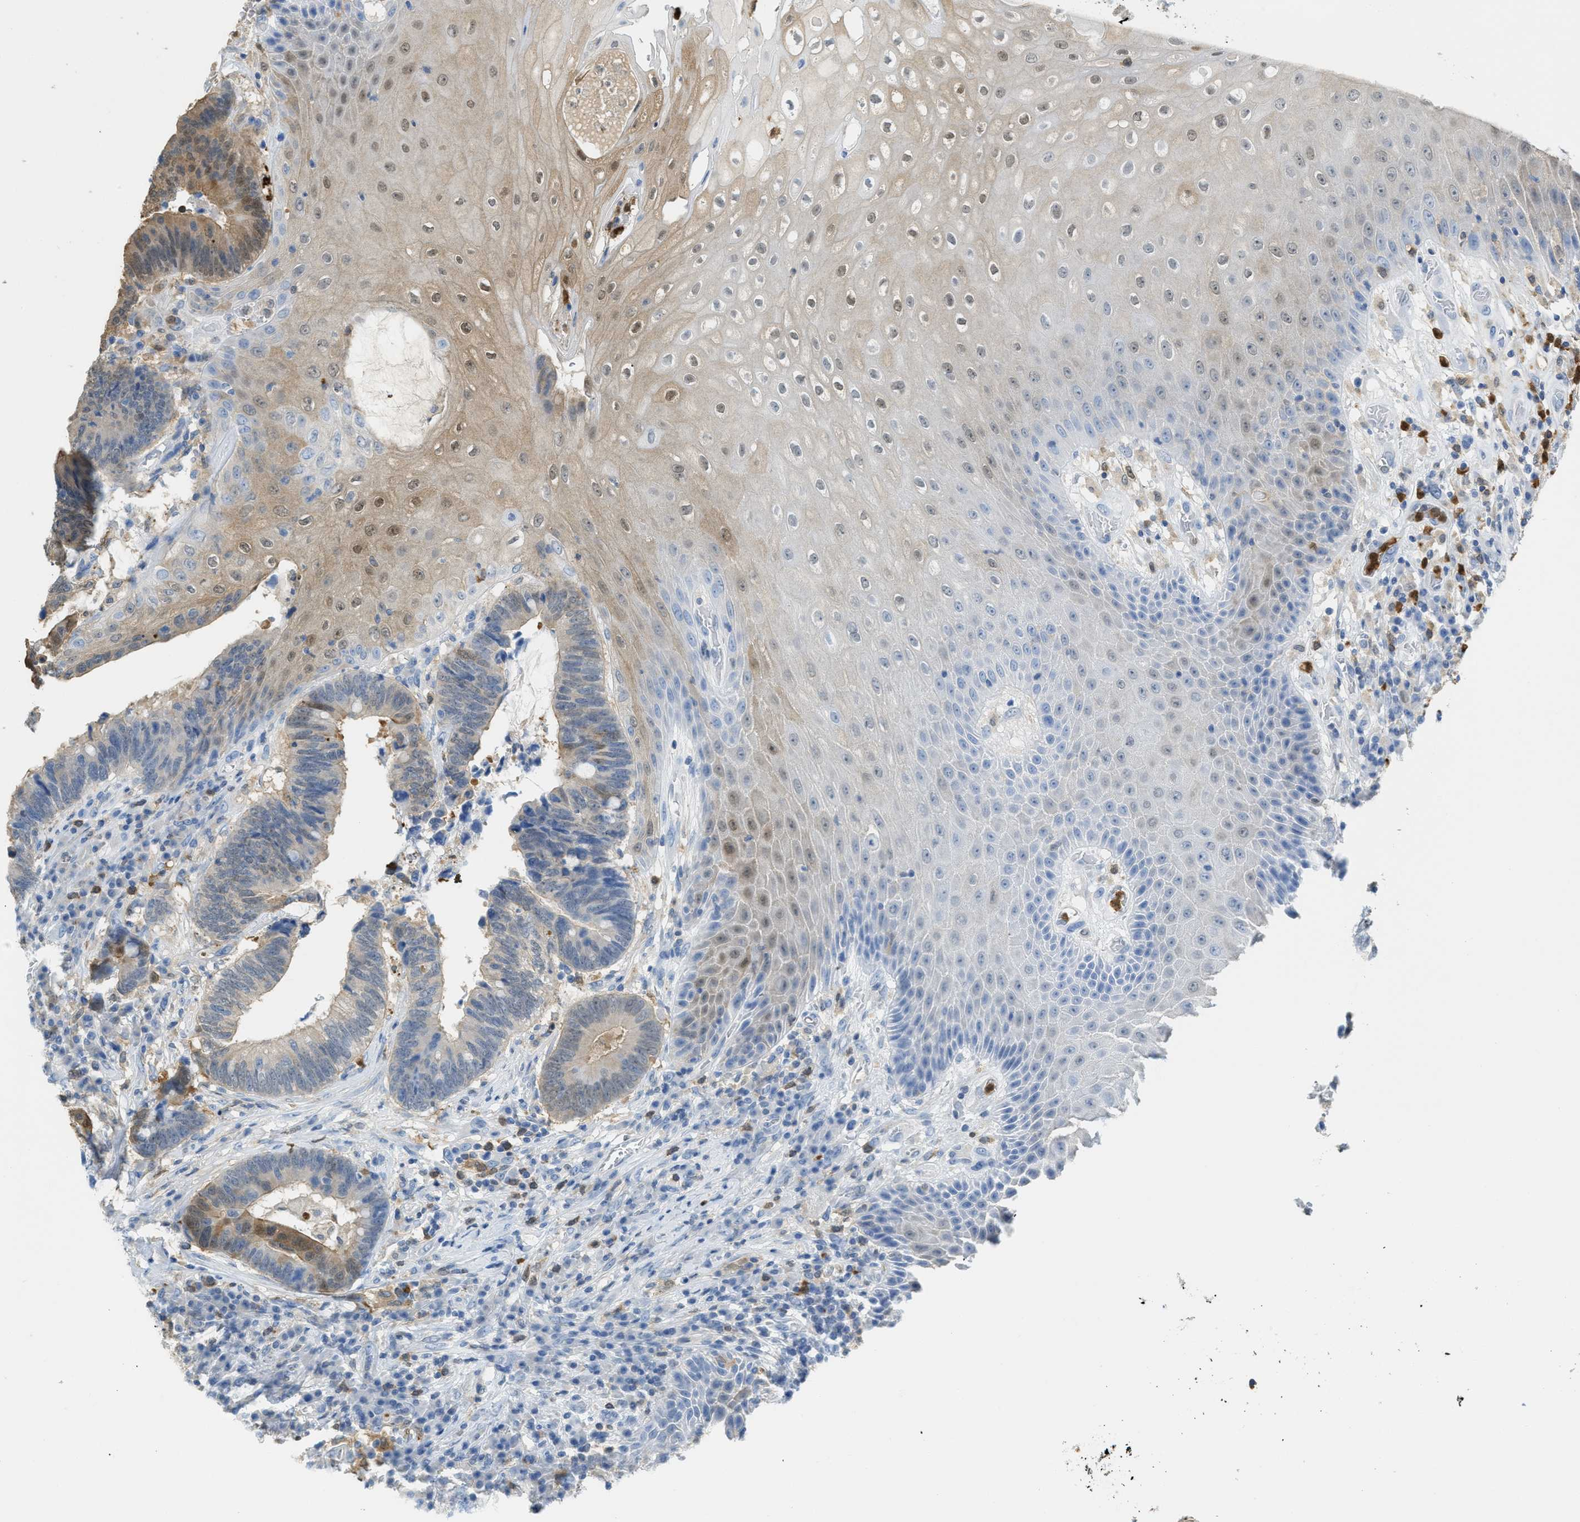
{"staining": {"intensity": "moderate", "quantity": "<25%", "location": "cytoplasmic/membranous"}, "tissue": "colorectal cancer", "cell_type": "Tumor cells", "image_type": "cancer", "snomed": [{"axis": "morphology", "description": "Adenocarcinoma, NOS"}, {"axis": "topography", "description": "Rectum"}, {"axis": "topography", "description": "Anal"}], "caption": "Human colorectal cancer stained with a brown dye shows moderate cytoplasmic/membranous positive staining in about <25% of tumor cells.", "gene": "SERPINB1", "patient": {"sex": "female", "age": 89}}